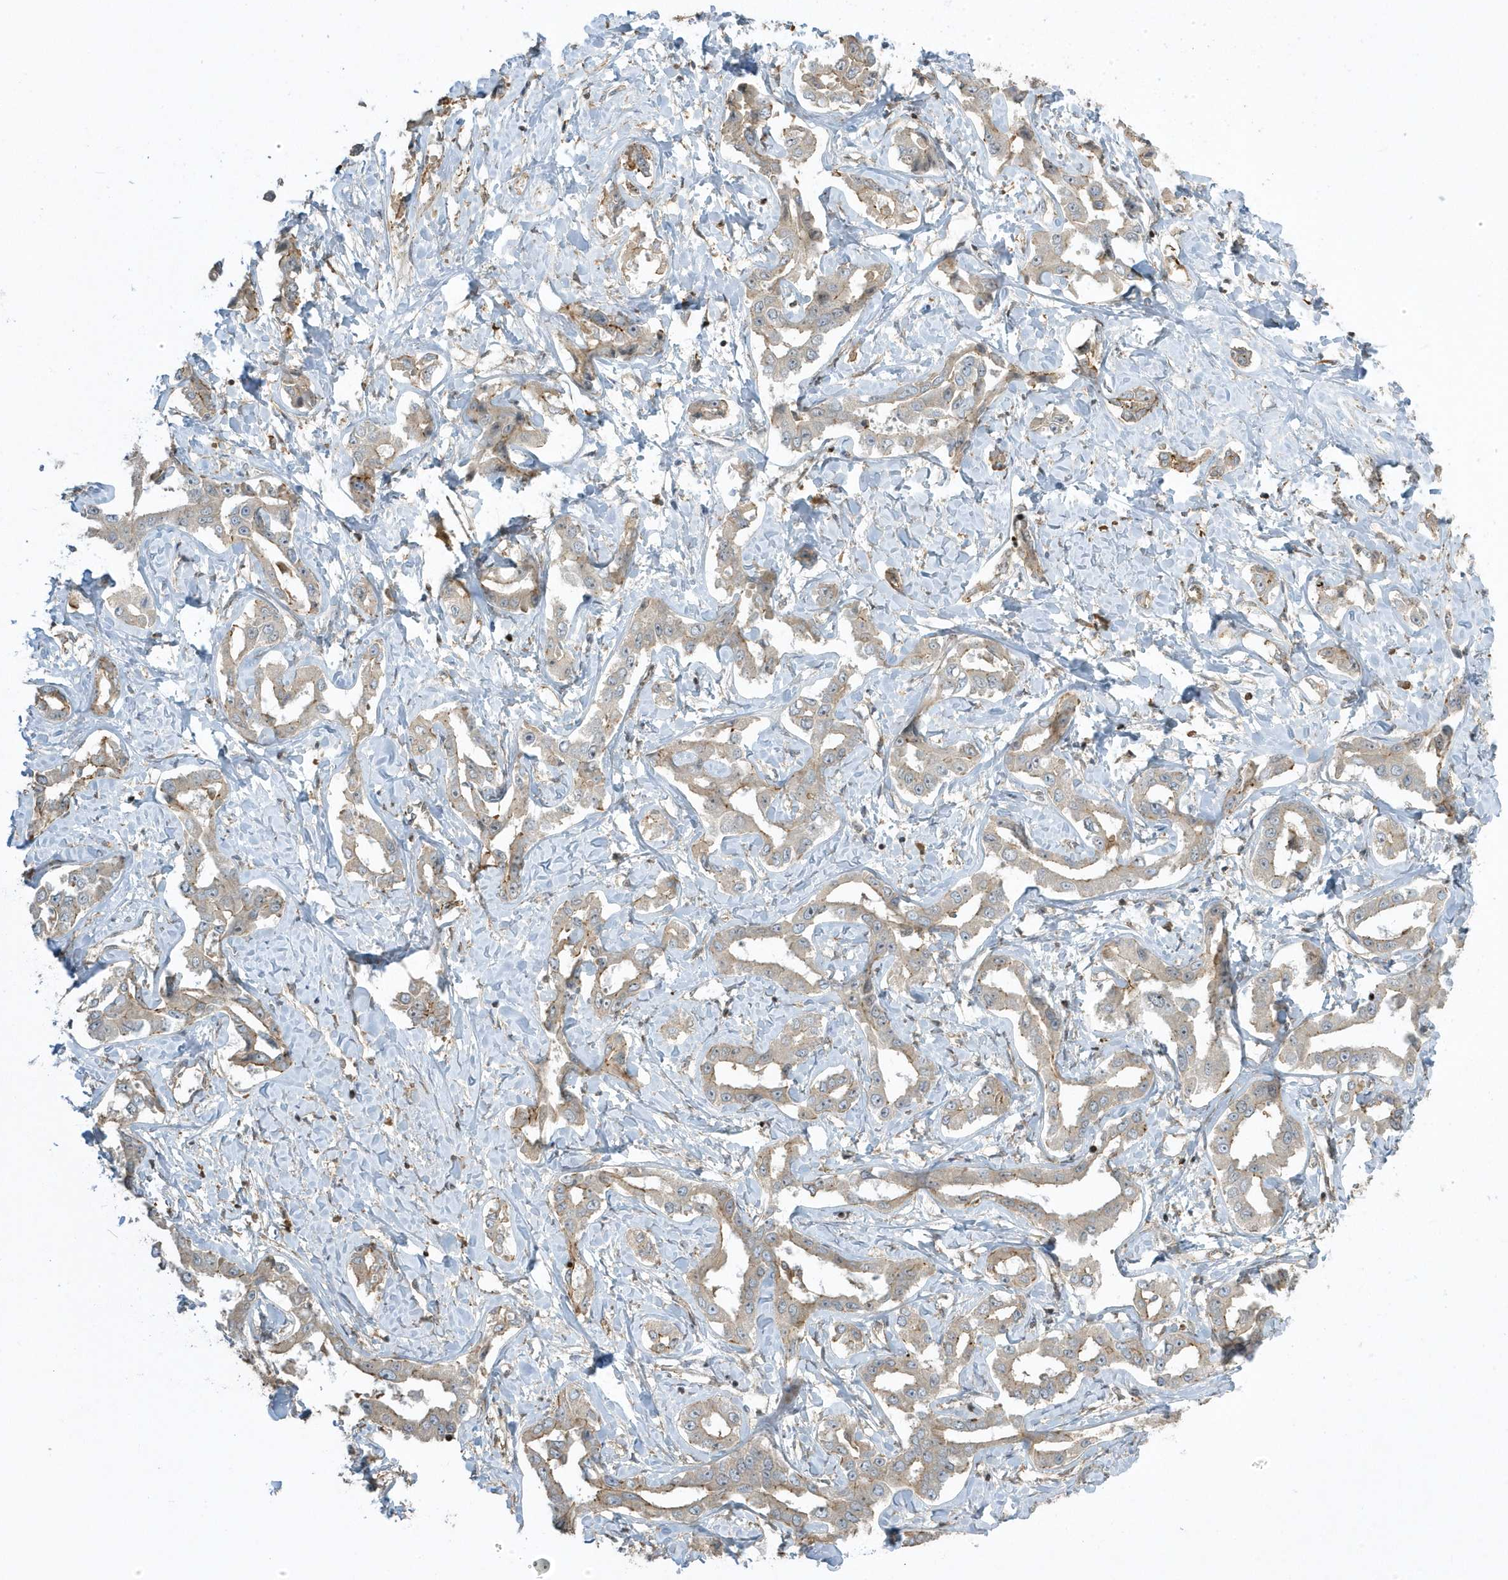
{"staining": {"intensity": "weak", "quantity": ">75%", "location": "cytoplasmic/membranous"}, "tissue": "liver cancer", "cell_type": "Tumor cells", "image_type": "cancer", "snomed": [{"axis": "morphology", "description": "Cholangiocarcinoma"}, {"axis": "topography", "description": "Liver"}], "caption": "This is an image of IHC staining of liver cholangiocarcinoma, which shows weak positivity in the cytoplasmic/membranous of tumor cells.", "gene": "ZBTB8A", "patient": {"sex": "male", "age": 59}}